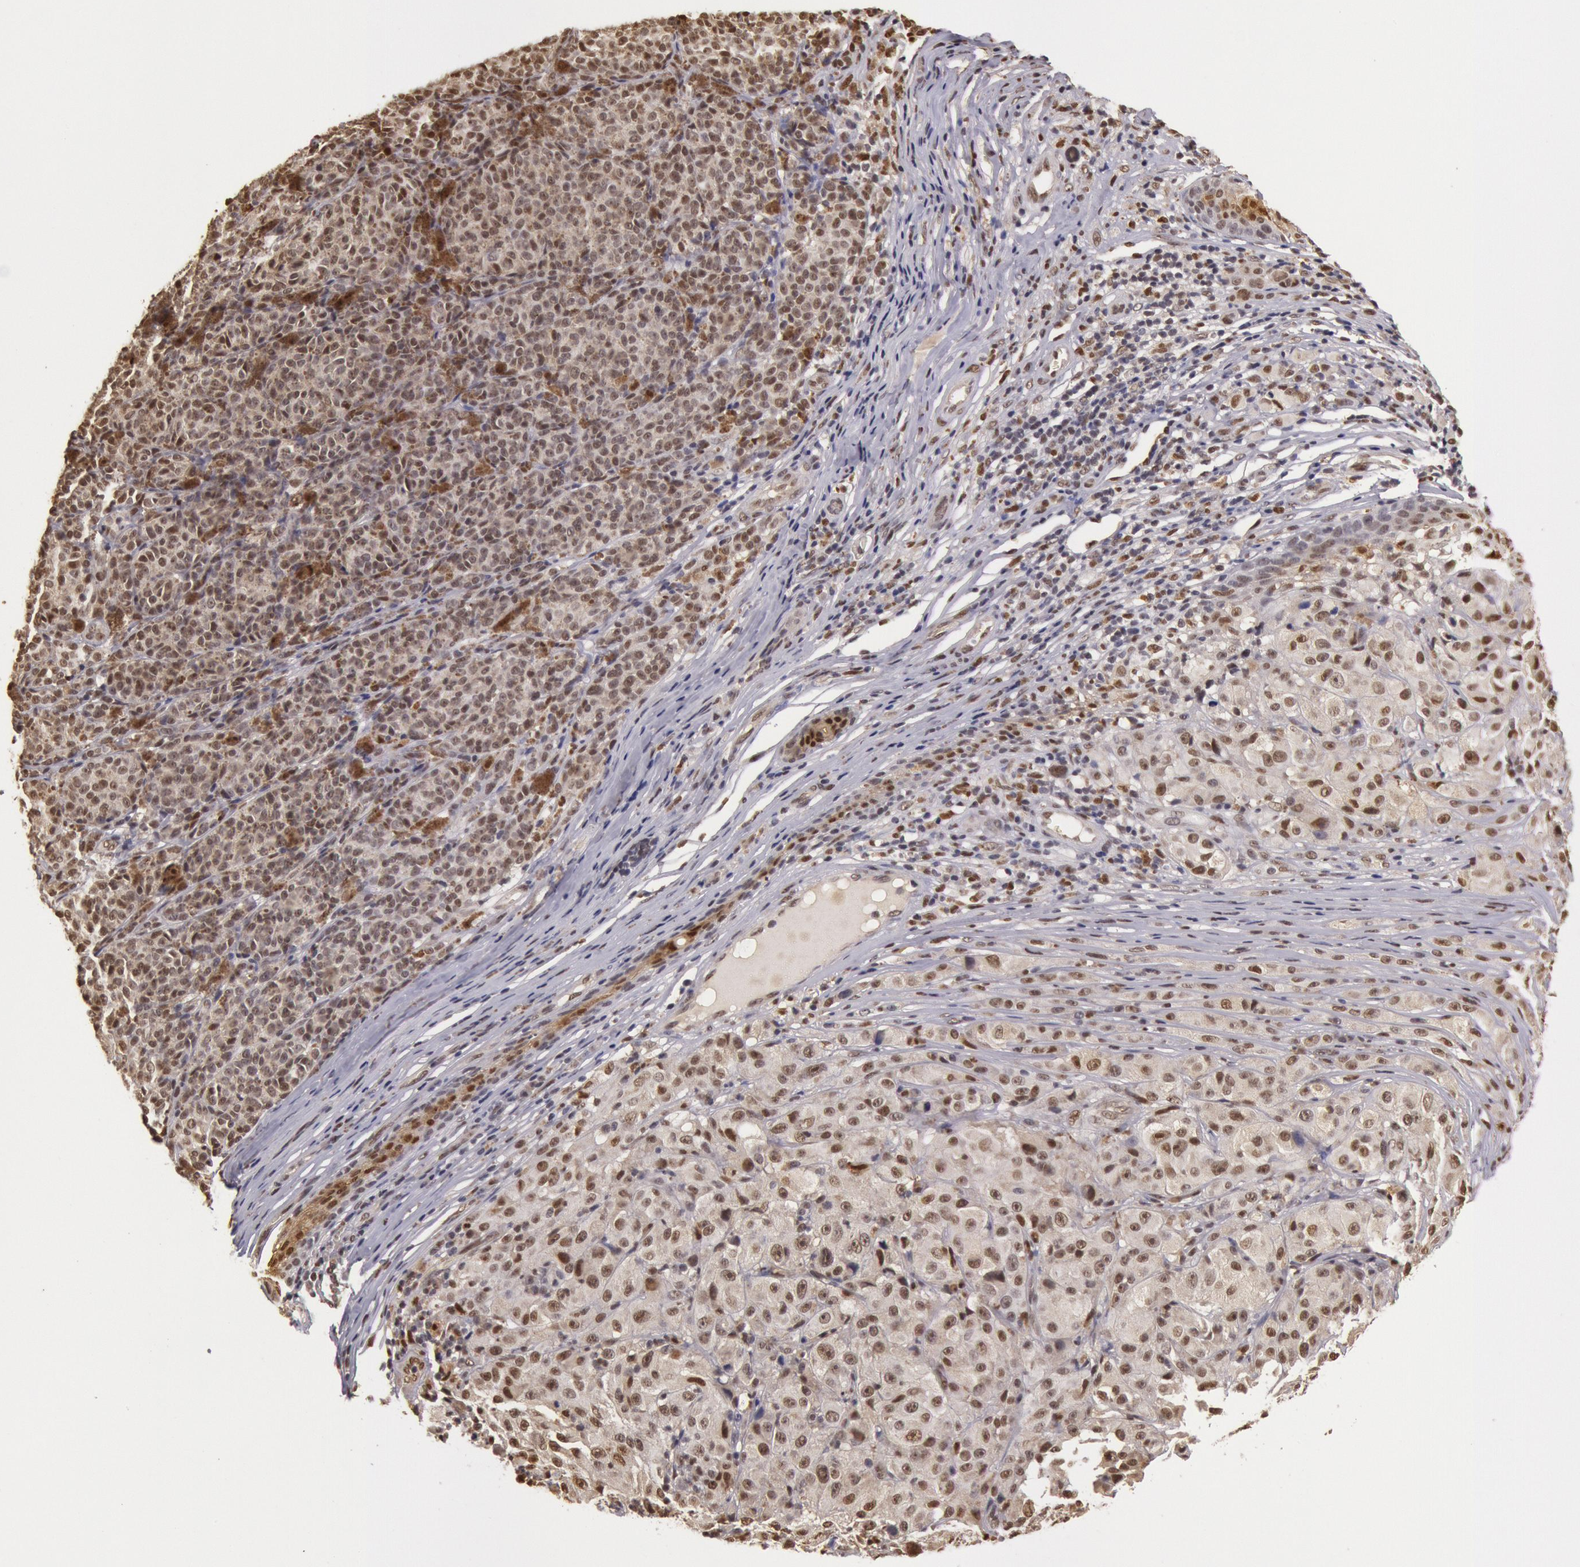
{"staining": {"intensity": "moderate", "quantity": "25%-75%", "location": "nuclear"}, "tissue": "melanoma", "cell_type": "Tumor cells", "image_type": "cancer", "snomed": [{"axis": "morphology", "description": "Malignant melanoma, NOS"}, {"axis": "topography", "description": "Skin"}], "caption": "Immunohistochemistry (IHC) staining of malignant melanoma, which demonstrates medium levels of moderate nuclear expression in approximately 25%-75% of tumor cells indicating moderate nuclear protein staining. The staining was performed using DAB (brown) for protein detection and nuclei were counterstained in hematoxylin (blue).", "gene": "LIG4", "patient": {"sex": "male", "age": 56}}